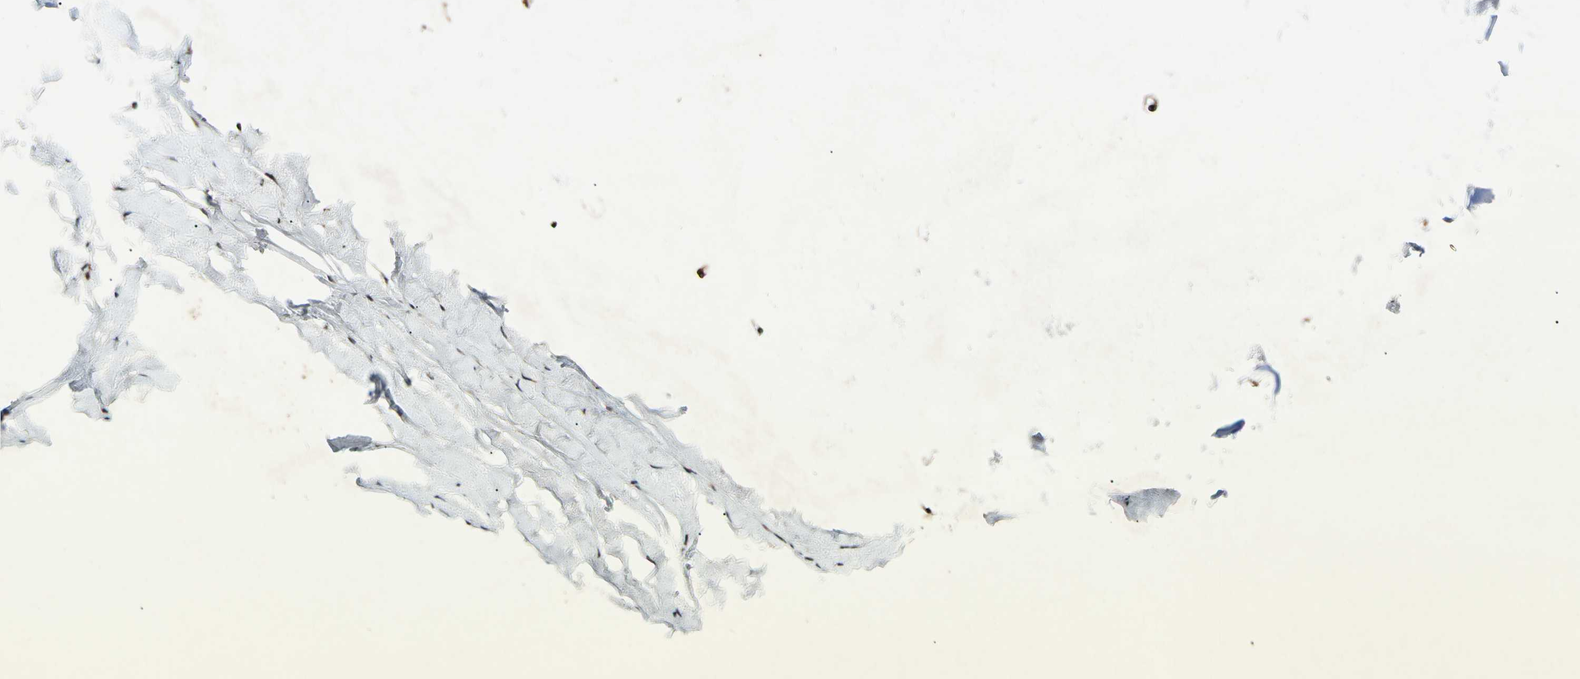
{"staining": {"intensity": "weak", "quantity": "25%-75%", "location": "cytoplasmic/membranous"}, "tissue": "adipose tissue", "cell_type": "Adipocytes", "image_type": "normal", "snomed": [{"axis": "morphology", "description": "Normal tissue, NOS"}, {"axis": "topography", "description": "Bronchus"}], "caption": "Brown immunohistochemical staining in benign human adipose tissue demonstrates weak cytoplasmic/membranous positivity in approximately 25%-75% of adipocytes. The protein of interest is stained brown, and the nuclei are stained in blue (DAB (3,3'-diaminobenzidine) IHC with brightfield microscopy, high magnification).", "gene": "CSNK1E", "patient": {"sex": "female", "age": 73}}